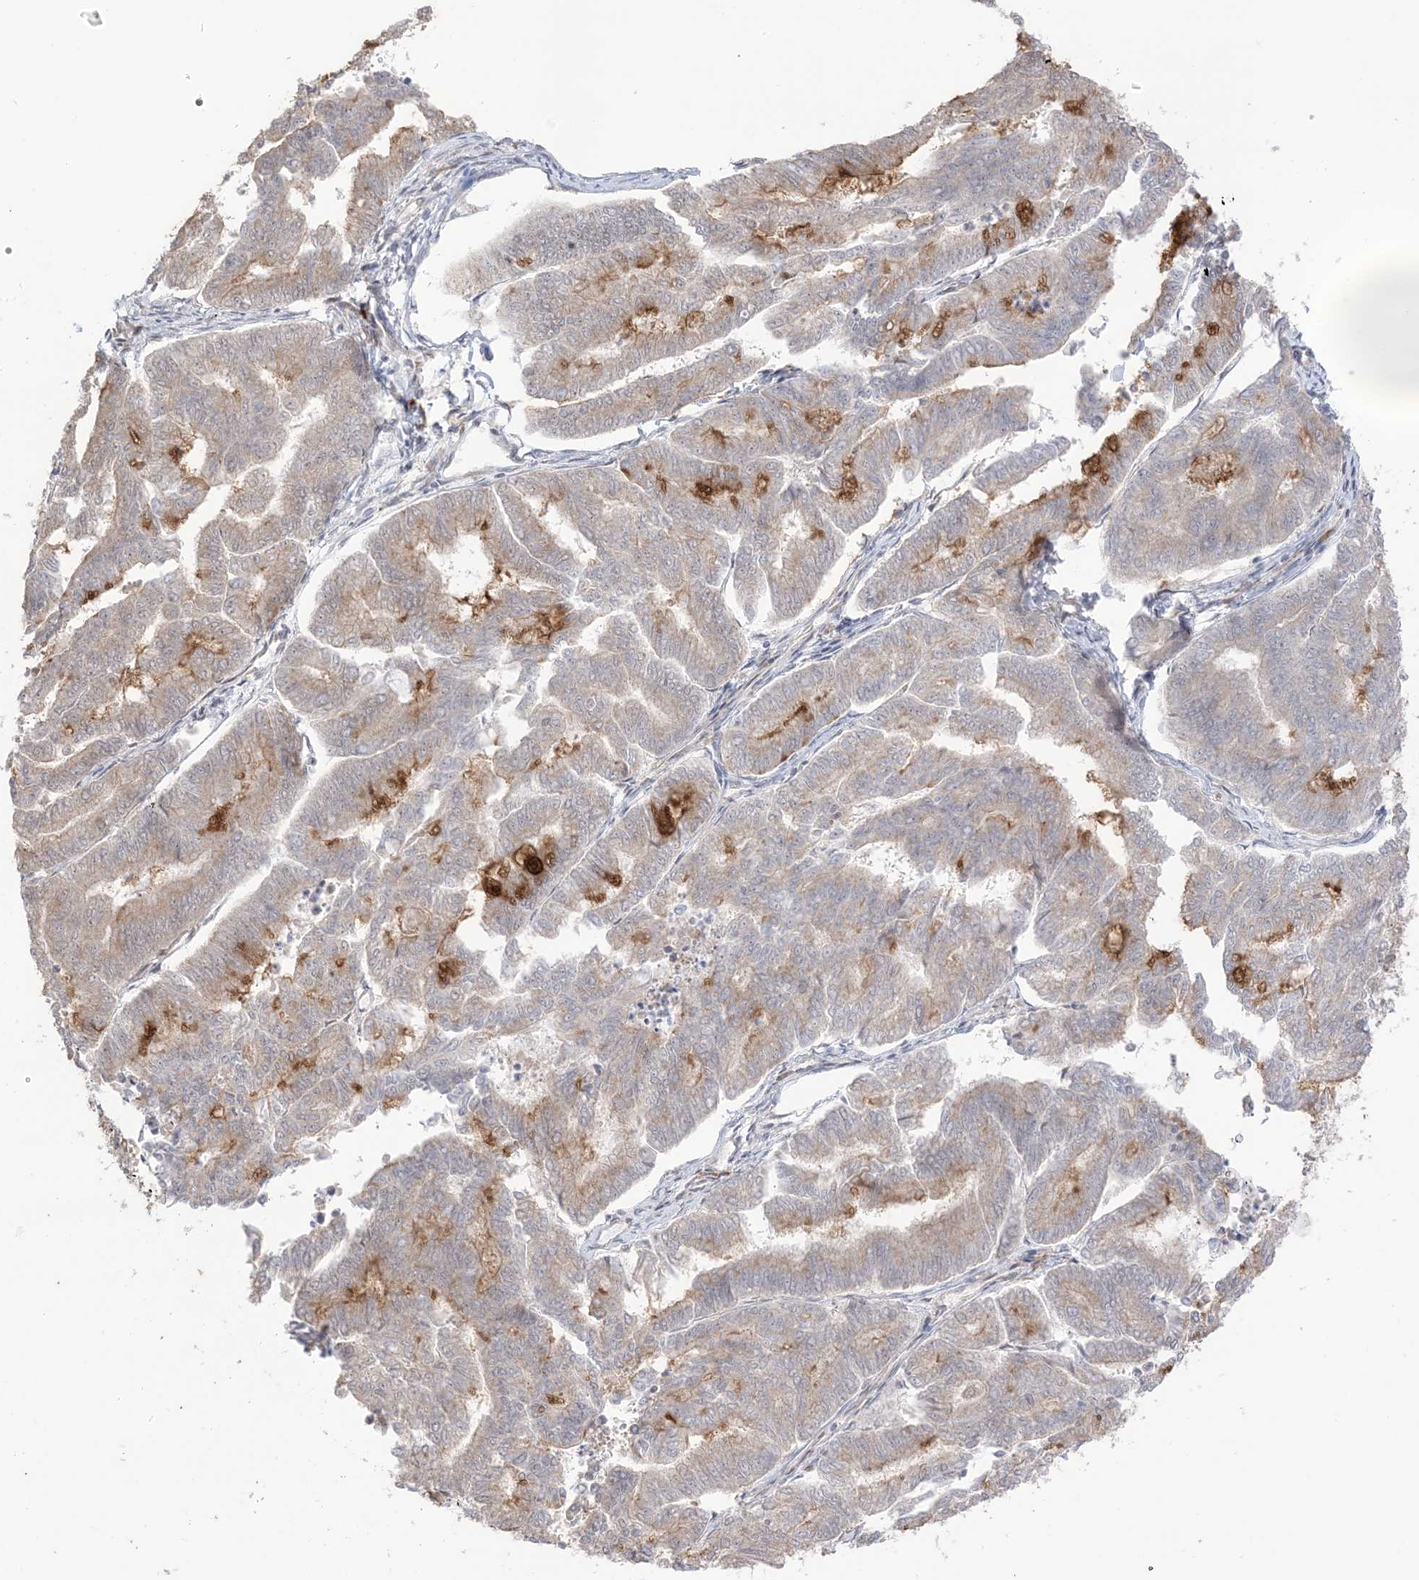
{"staining": {"intensity": "strong", "quantity": "<25%", "location": "cytoplasmic/membranous"}, "tissue": "endometrial cancer", "cell_type": "Tumor cells", "image_type": "cancer", "snomed": [{"axis": "morphology", "description": "Adenocarcinoma, NOS"}, {"axis": "topography", "description": "Endometrium"}], "caption": "The image displays staining of endometrial adenocarcinoma, revealing strong cytoplasmic/membranous protein positivity (brown color) within tumor cells.", "gene": "UBE2E2", "patient": {"sex": "female", "age": 79}}